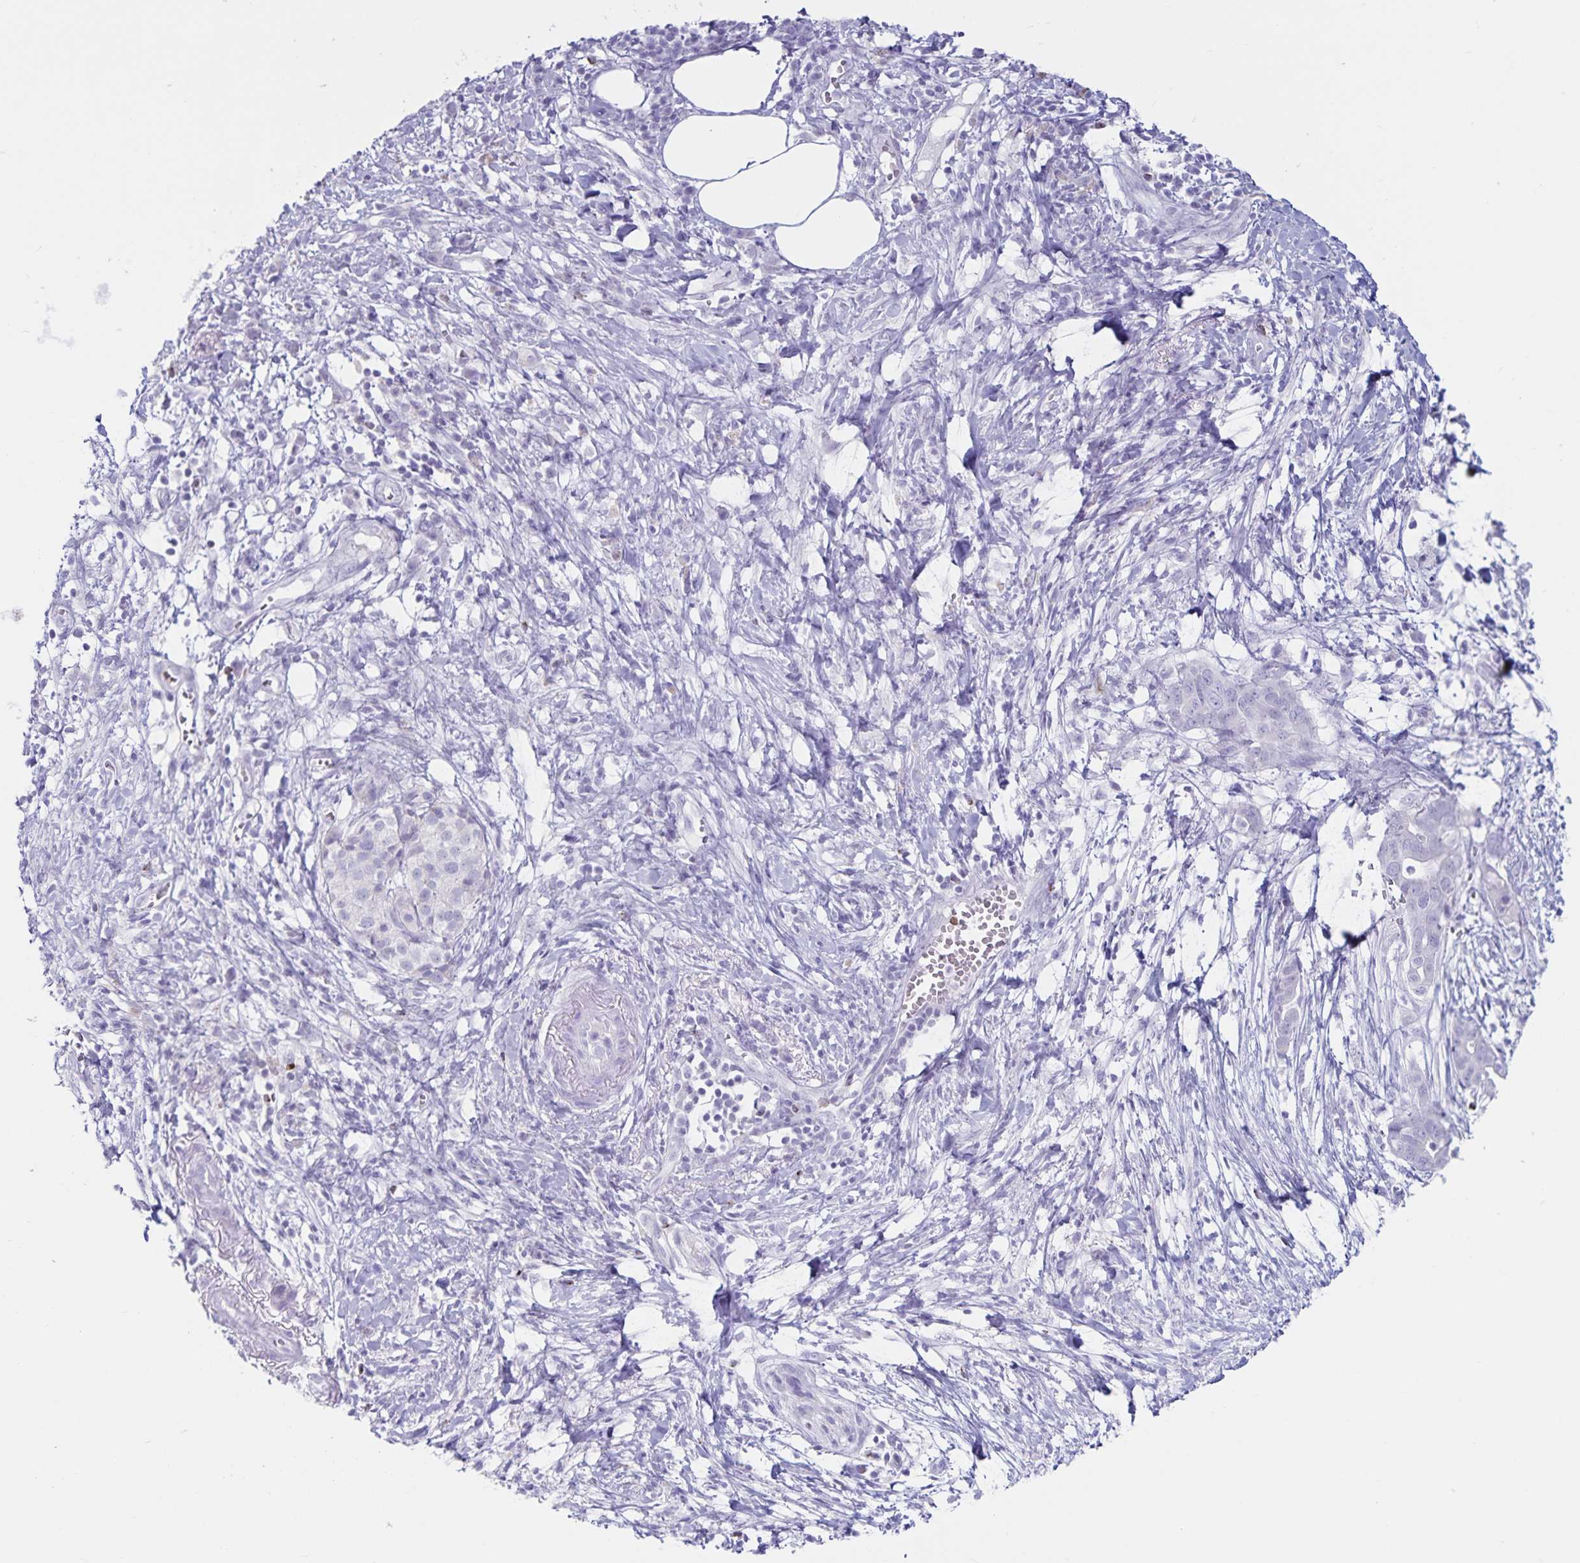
{"staining": {"intensity": "negative", "quantity": "none", "location": "none"}, "tissue": "pancreatic cancer", "cell_type": "Tumor cells", "image_type": "cancer", "snomed": [{"axis": "morphology", "description": "Adenocarcinoma, NOS"}, {"axis": "topography", "description": "Pancreas"}], "caption": "This is an immunohistochemistry (IHC) photomicrograph of human adenocarcinoma (pancreatic). There is no expression in tumor cells.", "gene": "GNLY", "patient": {"sex": "male", "age": 61}}